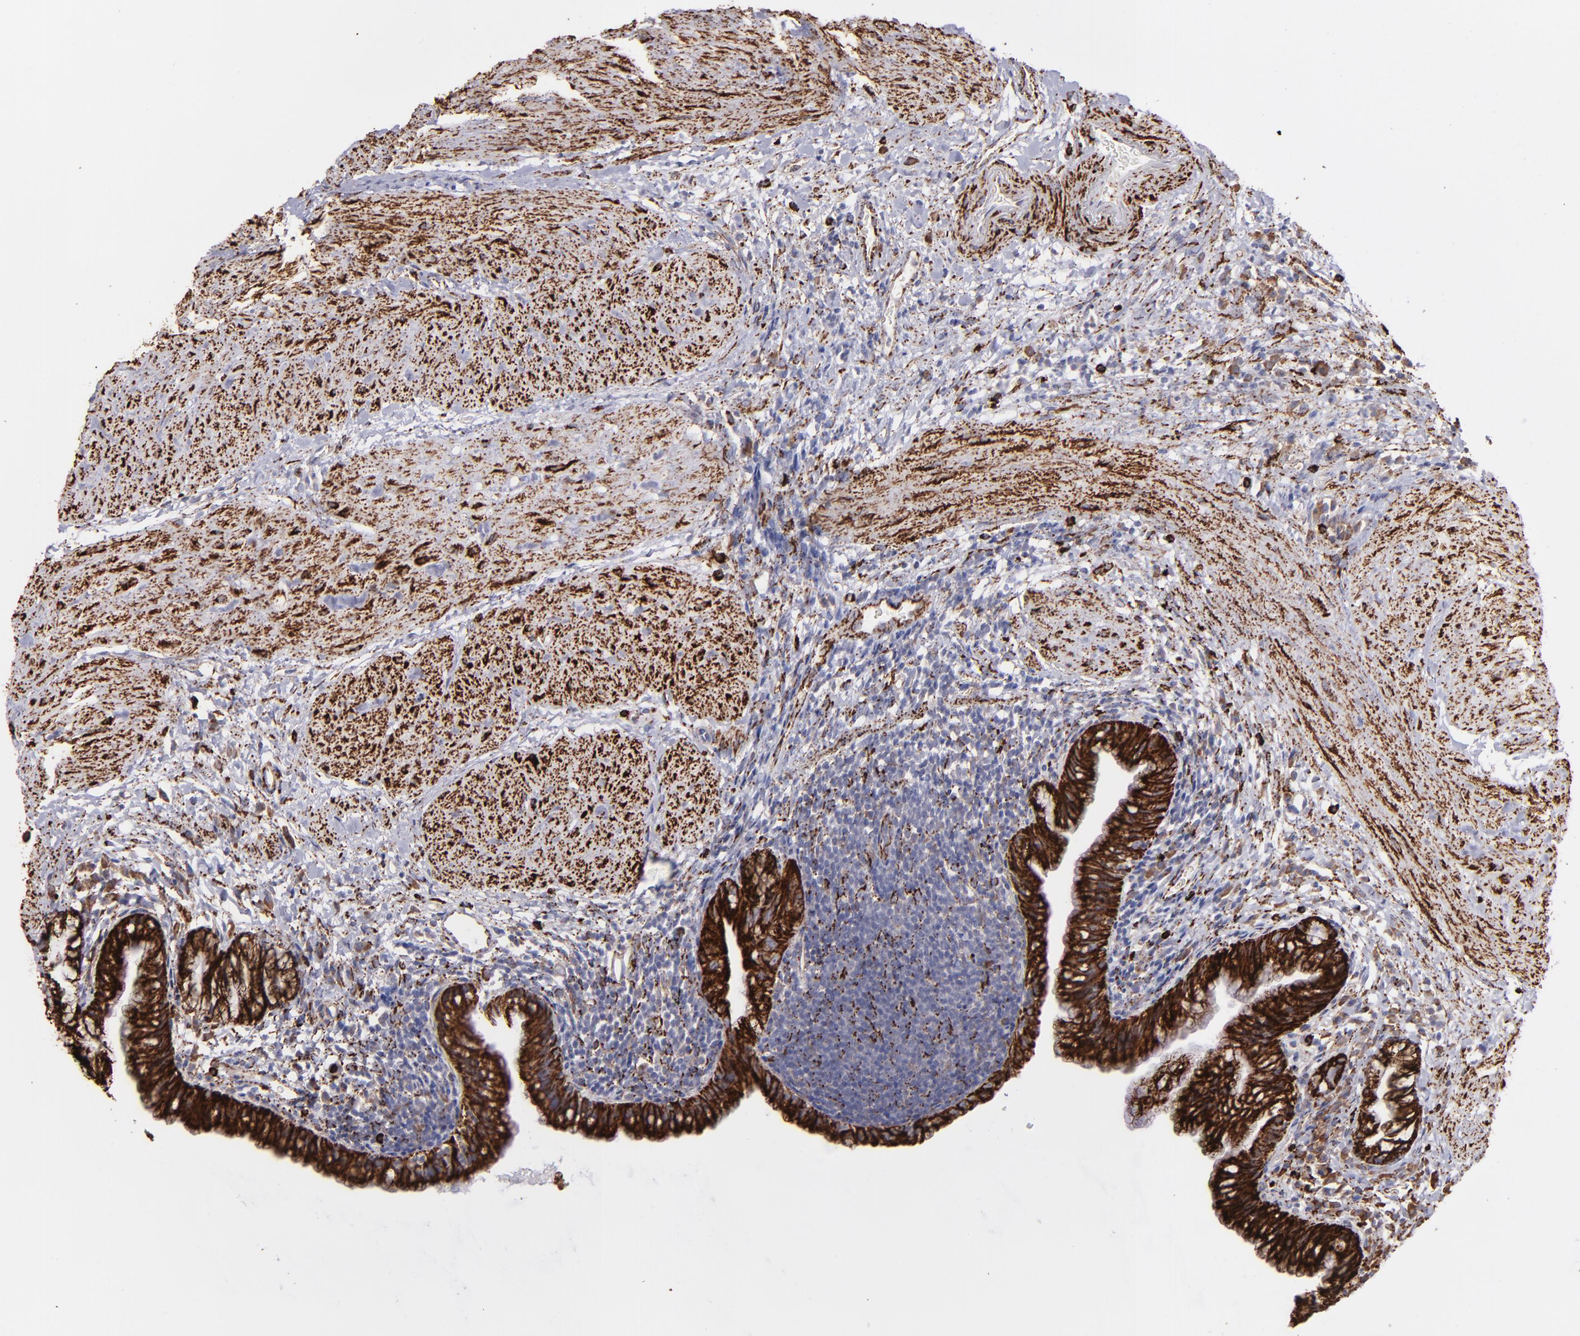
{"staining": {"intensity": "strong", "quantity": ">75%", "location": "cytoplasmic/membranous"}, "tissue": "gallbladder", "cell_type": "Glandular cells", "image_type": "normal", "snomed": [{"axis": "morphology", "description": "Normal tissue, NOS"}, {"axis": "morphology", "description": "Inflammation, NOS"}, {"axis": "topography", "description": "Gallbladder"}], "caption": "About >75% of glandular cells in benign human gallbladder exhibit strong cytoplasmic/membranous protein staining as visualized by brown immunohistochemical staining.", "gene": "MAOB", "patient": {"sex": "male", "age": 66}}